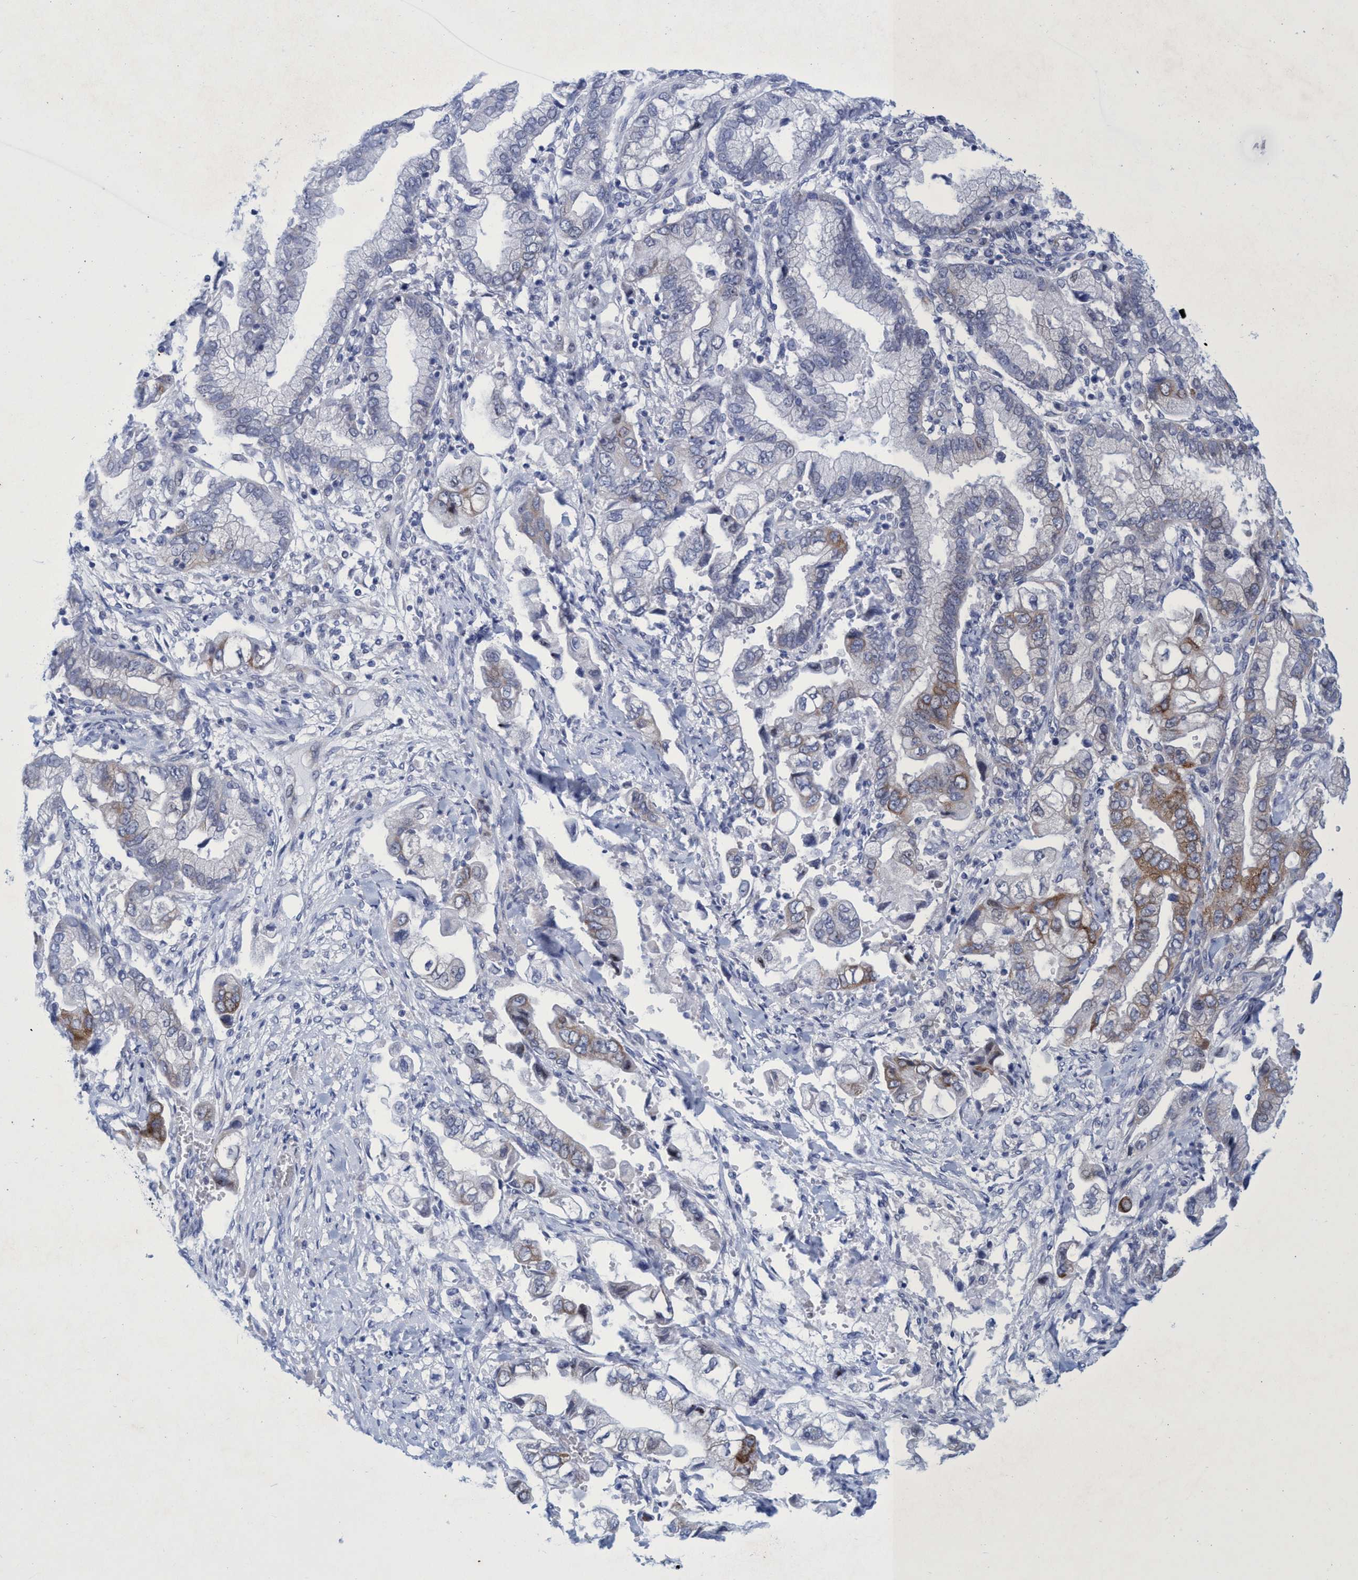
{"staining": {"intensity": "moderate", "quantity": "<25%", "location": "cytoplasmic/membranous"}, "tissue": "stomach cancer", "cell_type": "Tumor cells", "image_type": "cancer", "snomed": [{"axis": "morphology", "description": "Normal tissue, NOS"}, {"axis": "morphology", "description": "Adenocarcinoma, NOS"}, {"axis": "topography", "description": "Stomach"}], "caption": "Tumor cells exhibit moderate cytoplasmic/membranous staining in about <25% of cells in adenocarcinoma (stomach).", "gene": "R3HCC1", "patient": {"sex": "male", "age": 62}}